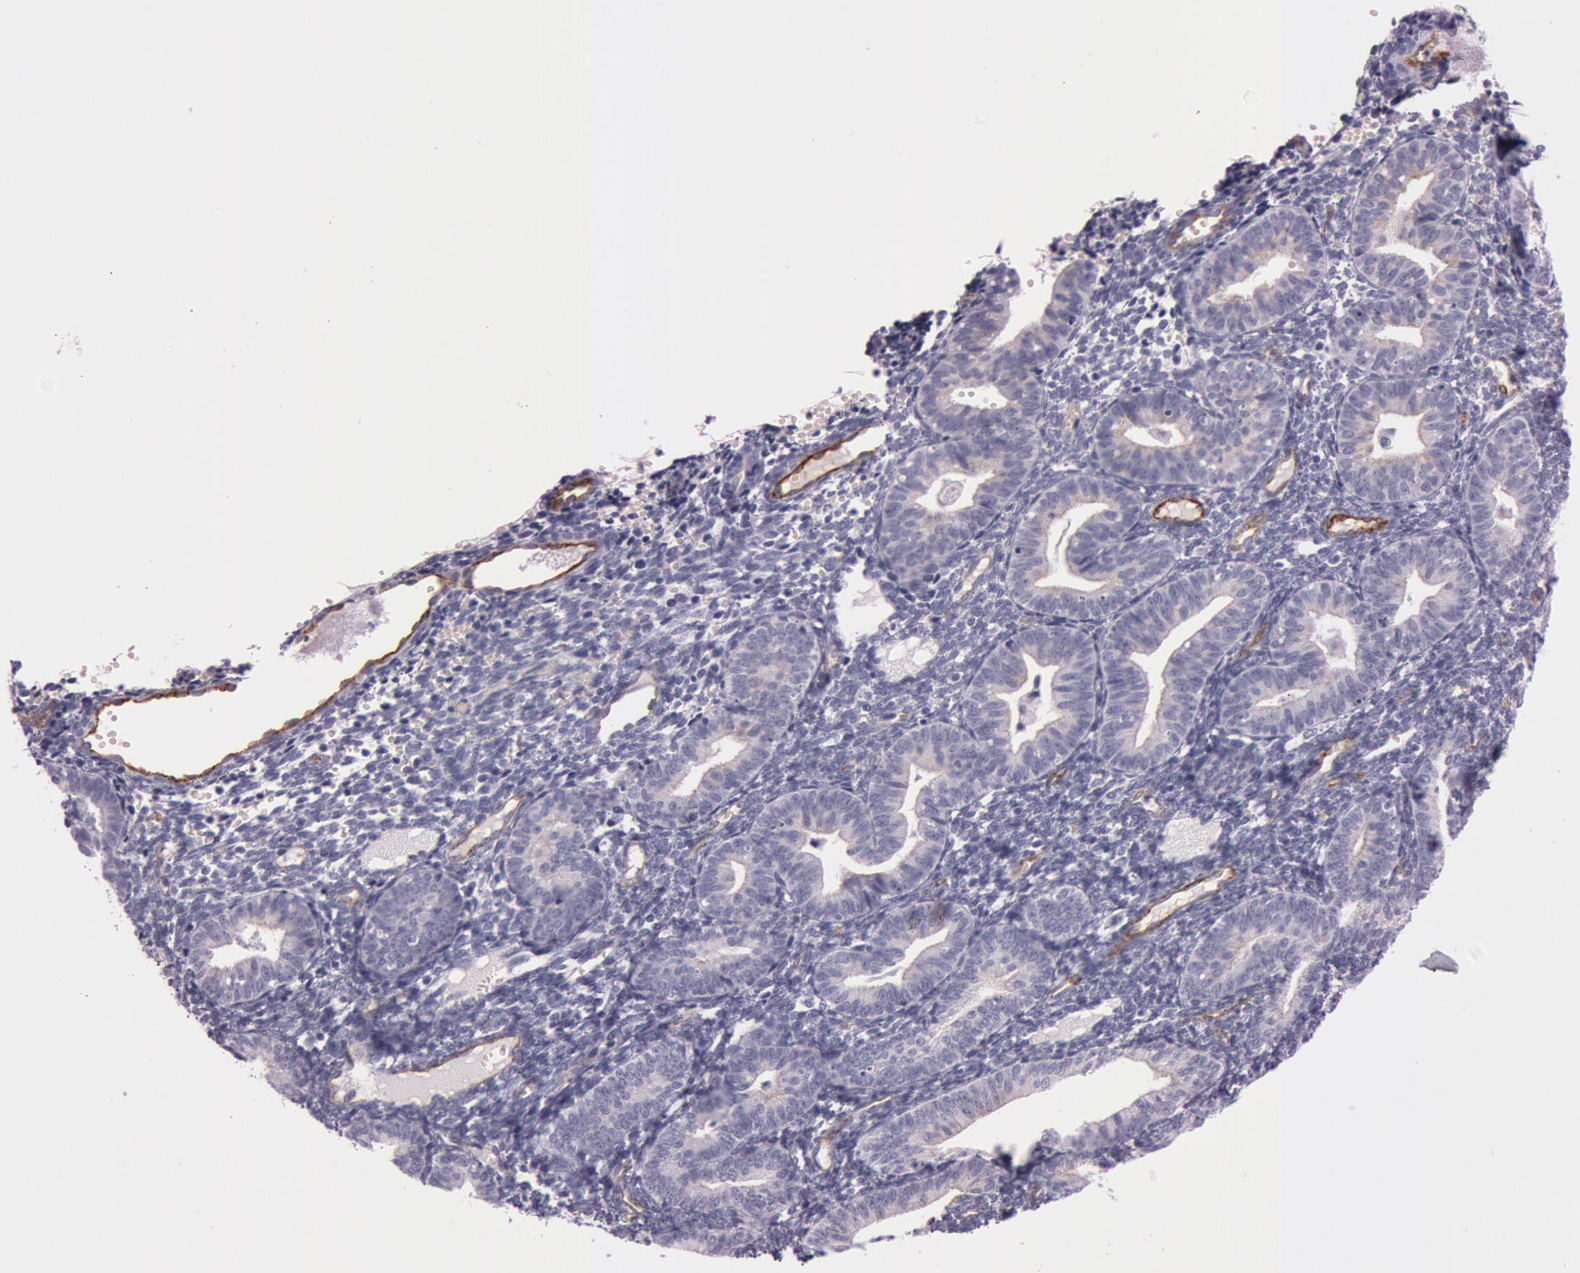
{"staining": {"intensity": "negative", "quantity": "none", "location": "none"}, "tissue": "endometrium", "cell_type": "Cells in endometrial stroma", "image_type": "normal", "snomed": [{"axis": "morphology", "description": "Normal tissue, NOS"}, {"axis": "topography", "description": "Endometrium"}], "caption": "Human endometrium stained for a protein using immunohistochemistry (IHC) demonstrates no positivity in cells in endometrial stroma.", "gene": "FOLH1", "patient": {"sex": "female", "age": 61}}